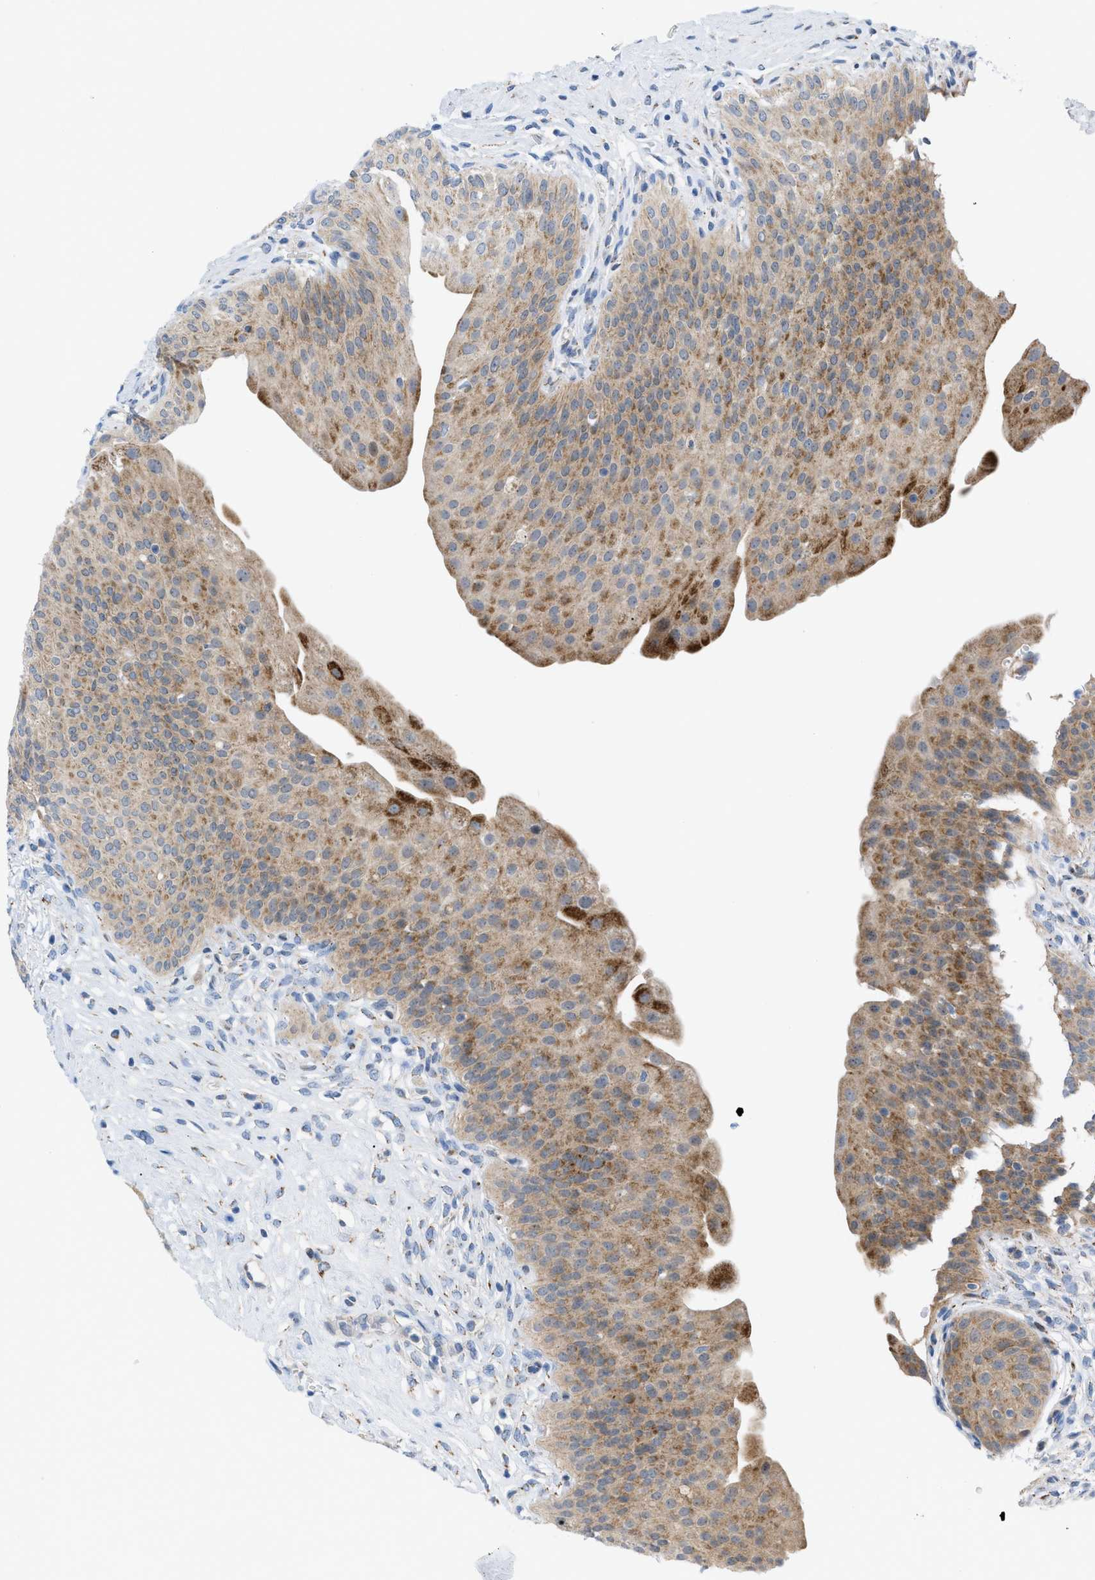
{"staining": {"intensity": "moderate", "quantity": ">75%", "location": "cytoplasmic/membranous"}, "tissue": "urinary bladder", "cell_type": "Urothelial cells", "image_type": "normal", "snomed": [{"axis": "morphology", "description": "Normal tissue, NOS"}, {"axis": "topography", "description": "Urinary bladder"}], "caption": "This photomicrograph exhibits immunohistochemistry staining of unremarkable urinary bladder, with medium moderate cytoplasmic/membranous staining in approximately >75% of urothelial cells.", "gene": "RBBP9", "patient": {"sex": "male", "age": 46}}